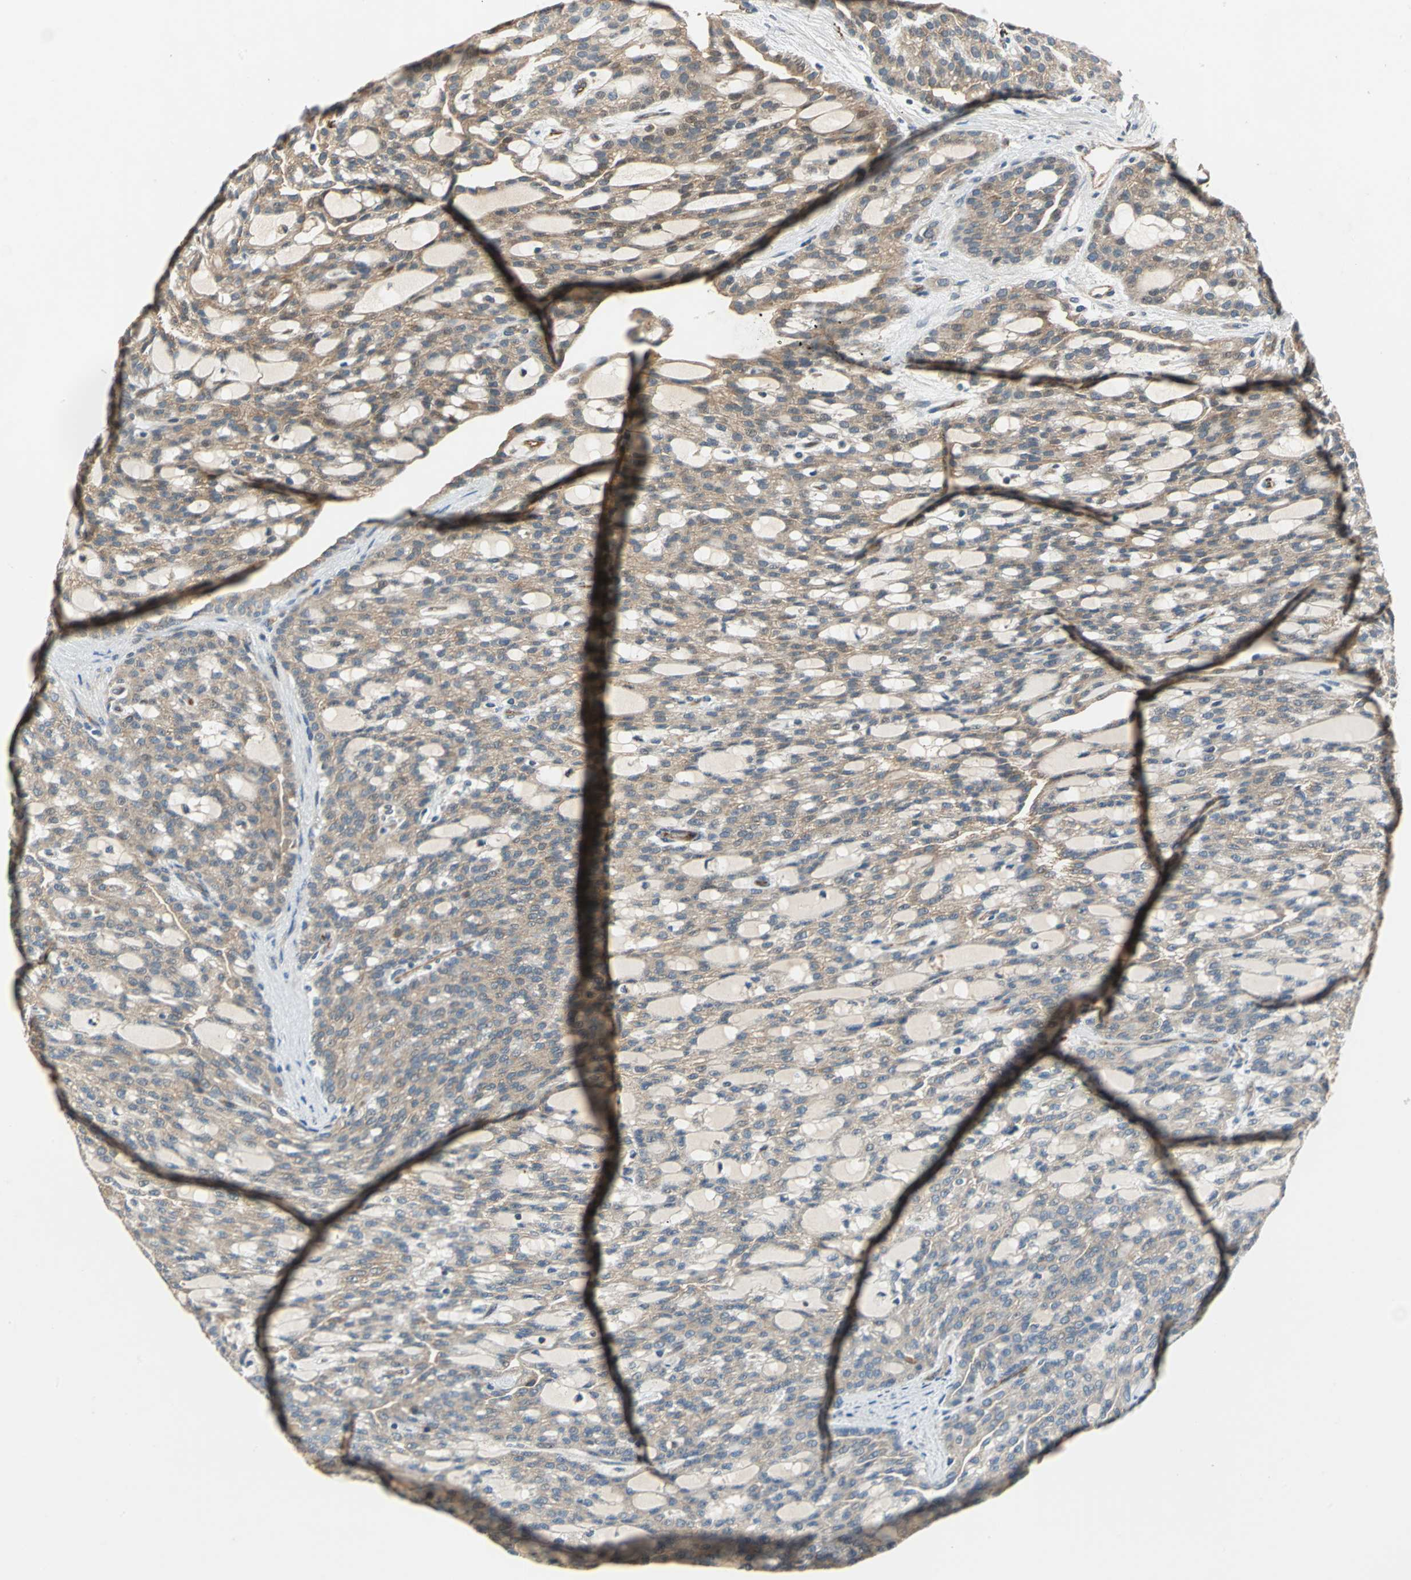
{"staining": {"intensity": "weak", "quantity": ">75%", "location": "cytoplasmic/membranous"}, "tissue": "renal cancer", "cell_type": "Tumor cells", "image_type": "cancer", "snomed": [{"axis": "morphology", "description": "Adenocarcinoma, NOS"}, {"axis": "topography", "description": "Kidney"}], "caption": "Protein analysis of renal cancer (adenocarcinoma) tissue reveals weak cytoplasmic/membranous staining in approximately >75% of tumor cells.", "gene": "EMCN", "patient": {"sex": "male", "age": 63}}